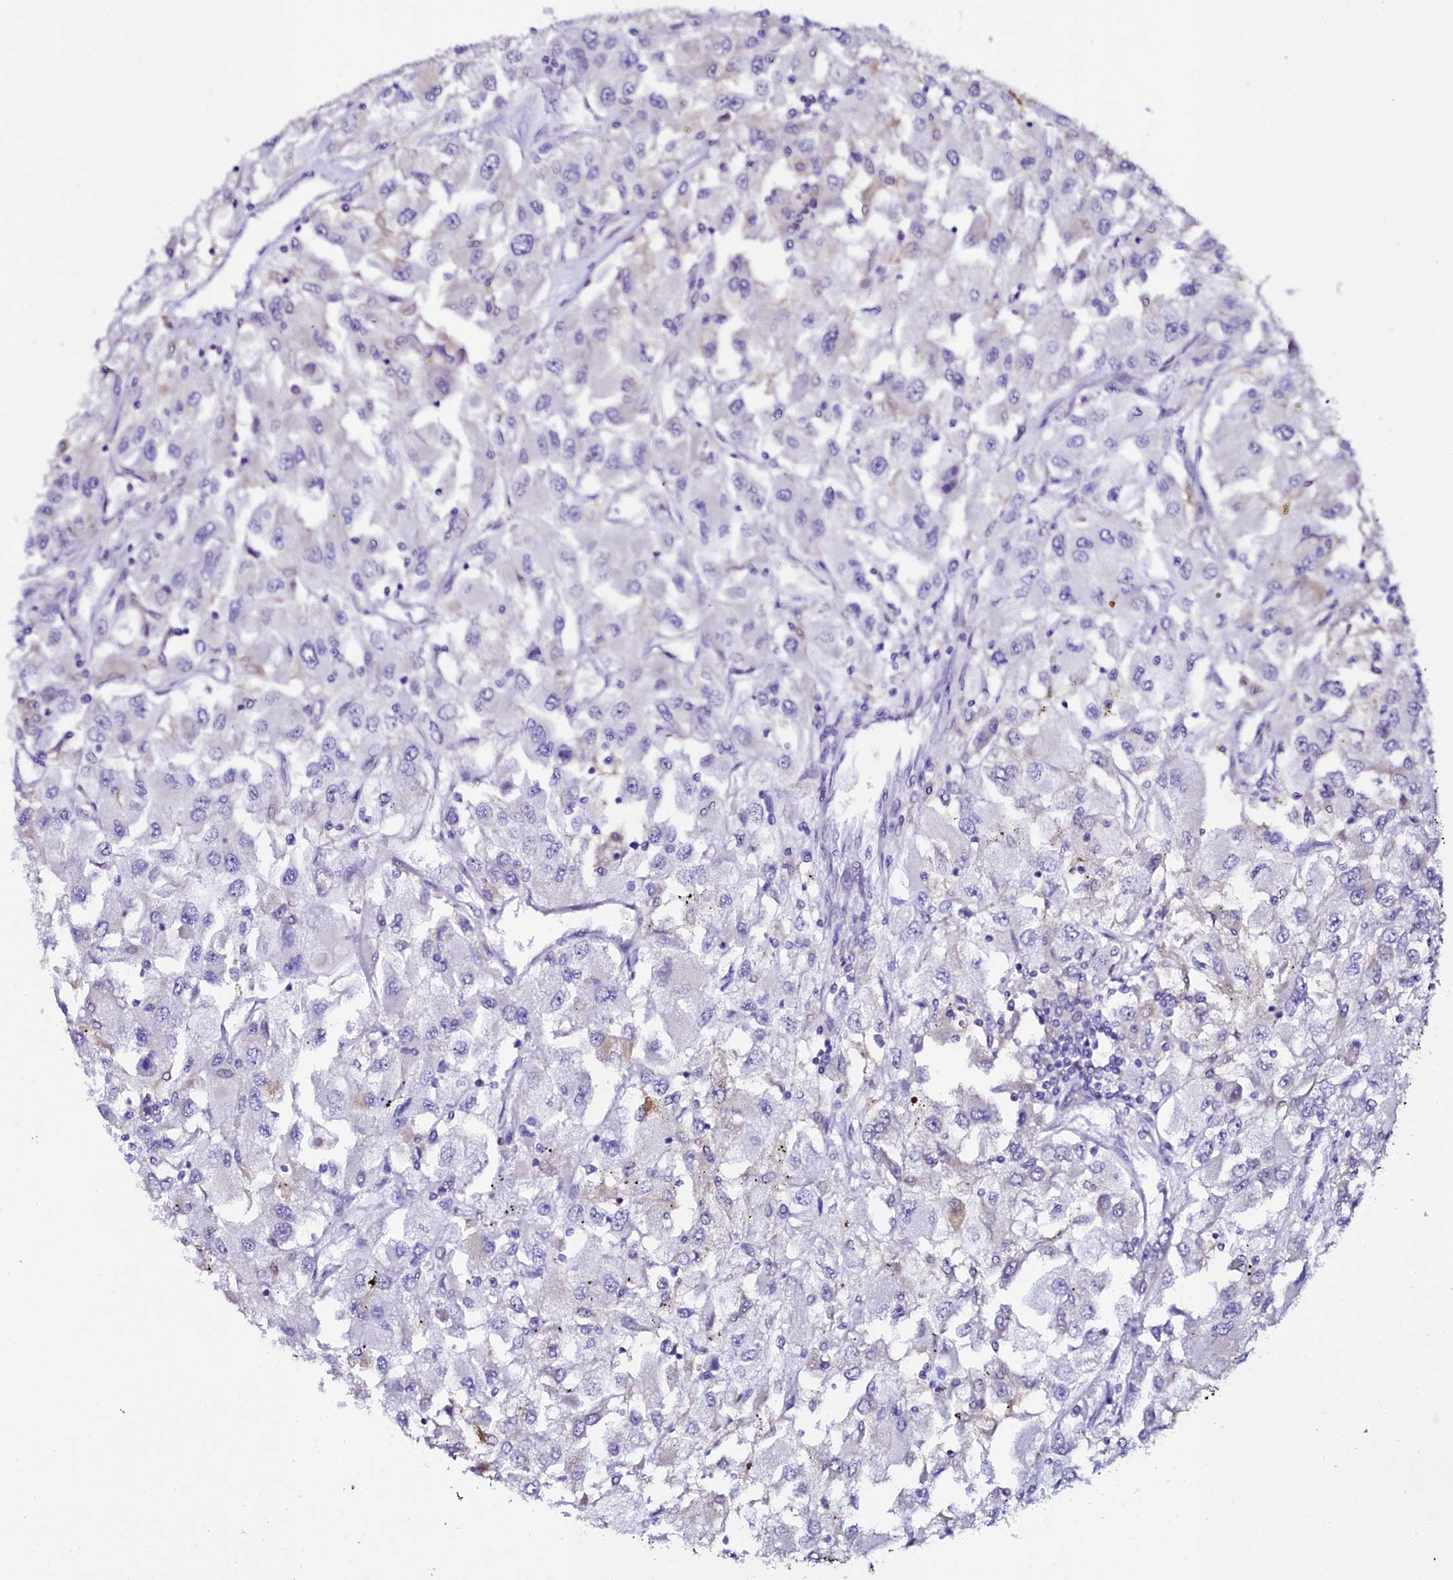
{"staining": {"intensity": "negative", "quantity": "none", "location": "none"}, "tissue": "renal cancer", "cell_type": "Tumor cells", "image_type": "cancer", "snomed": [{"axis": "morphology", "description": "Adenocarcinoma, NOS"}, {"axis": "topography", "description": "Kidney"}], "caption": "There is no significant positivity in tumor cells of renal cancer.", "gene": "SORD", "patient": {"sex": "female", "age": 52}}